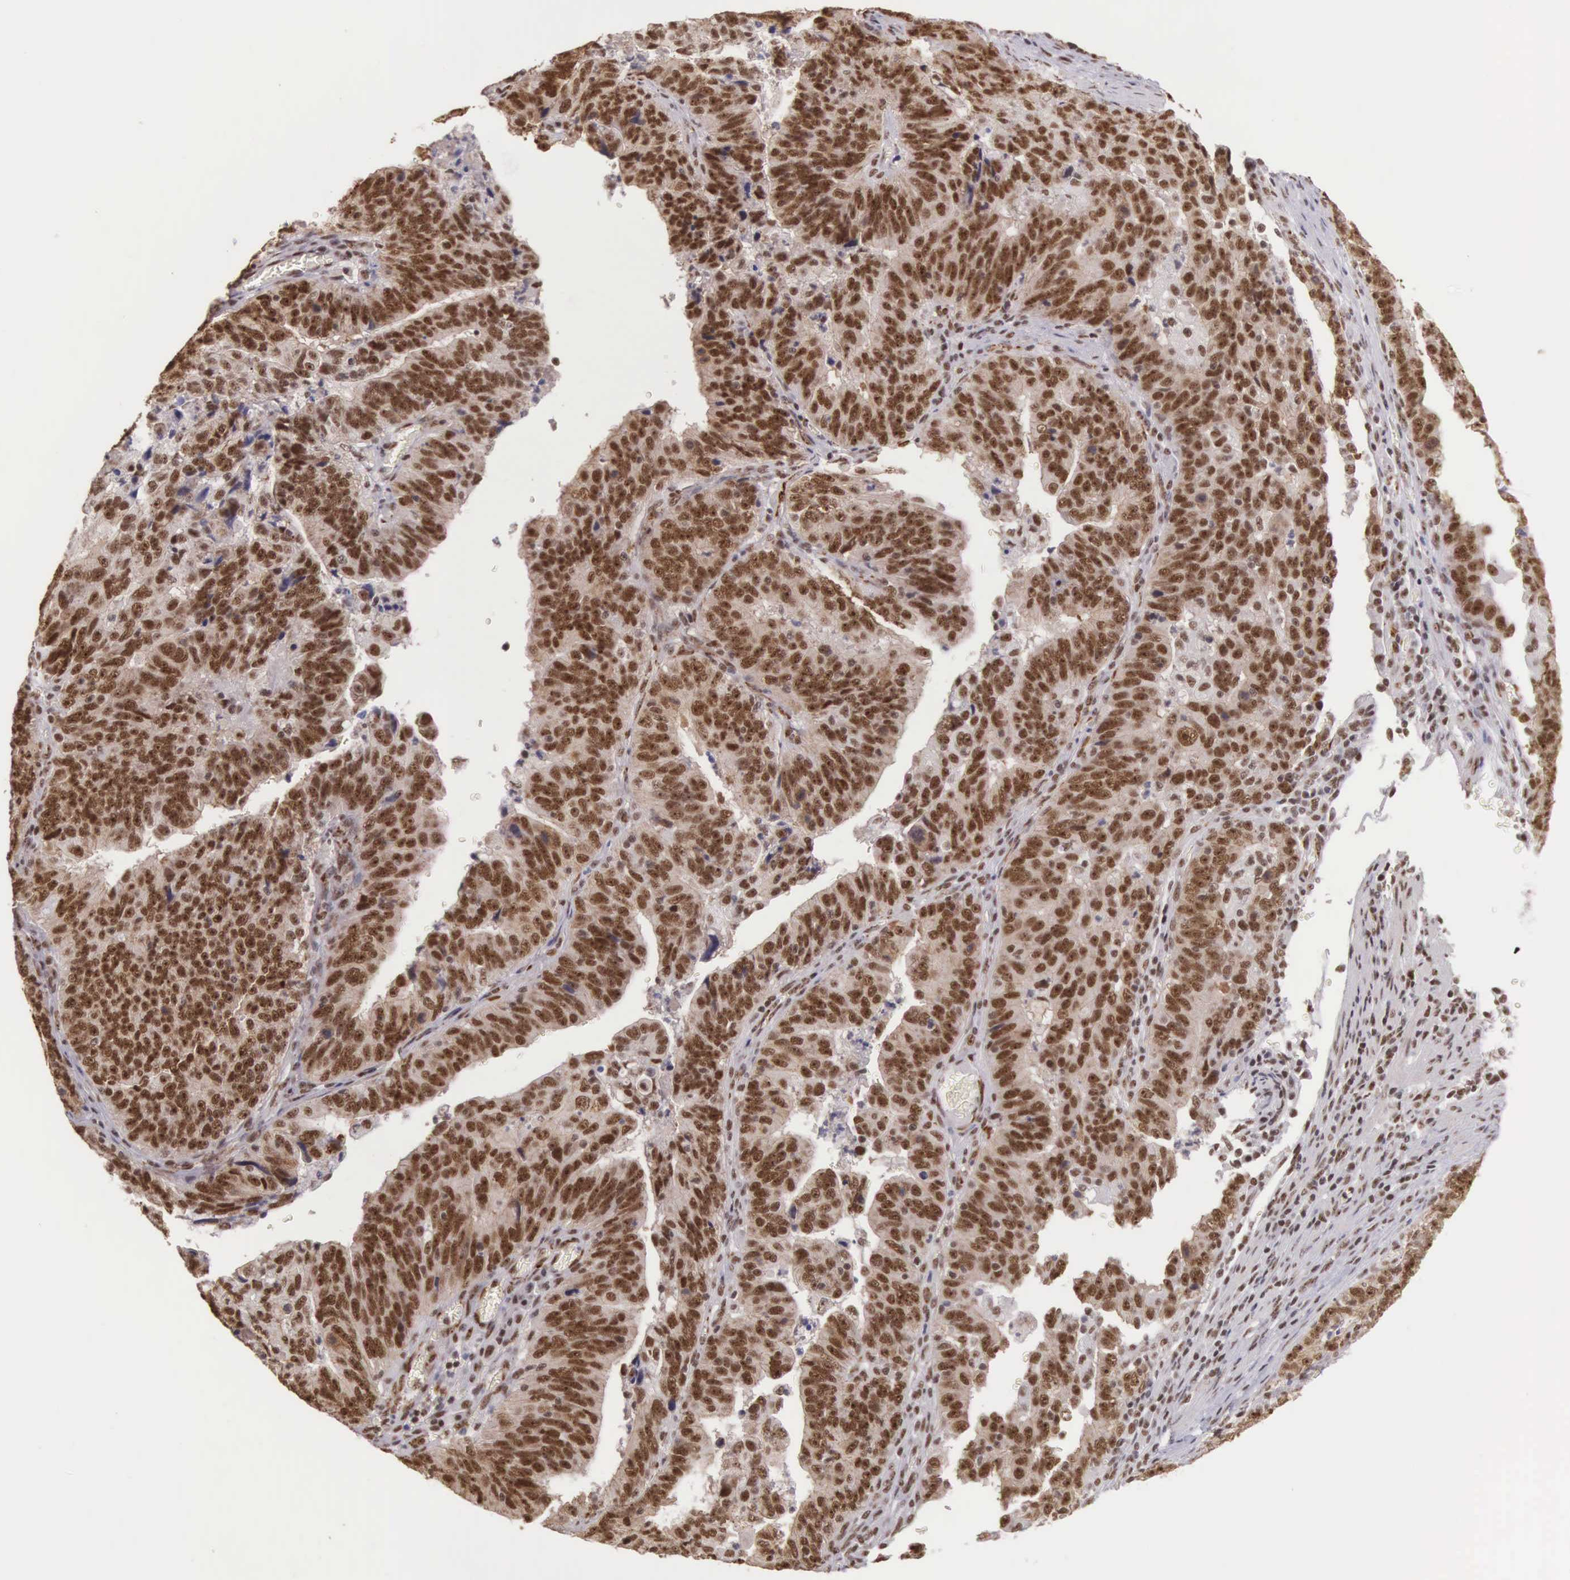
{"staining": {"intensity": "strong", "quantity": ">75%", "location": "nuclear"}, "tissue": "stomach cancer", "cell_type": "Tumor cells", "image_type": "cancer", "snomed": [{"axis": "morphology", "description": "Adenocarcinoma, NOS"}, {"axis": "topography", "description": "Stomach, upper"}], "caption": "The histopathology image reveals a brown stain indicating the presence of a protein in the nuclear of tumor cells in adenocarcinoma (stomach).", "gene": "POLR2F", "patient": {"sex": "female", "age": 50}}